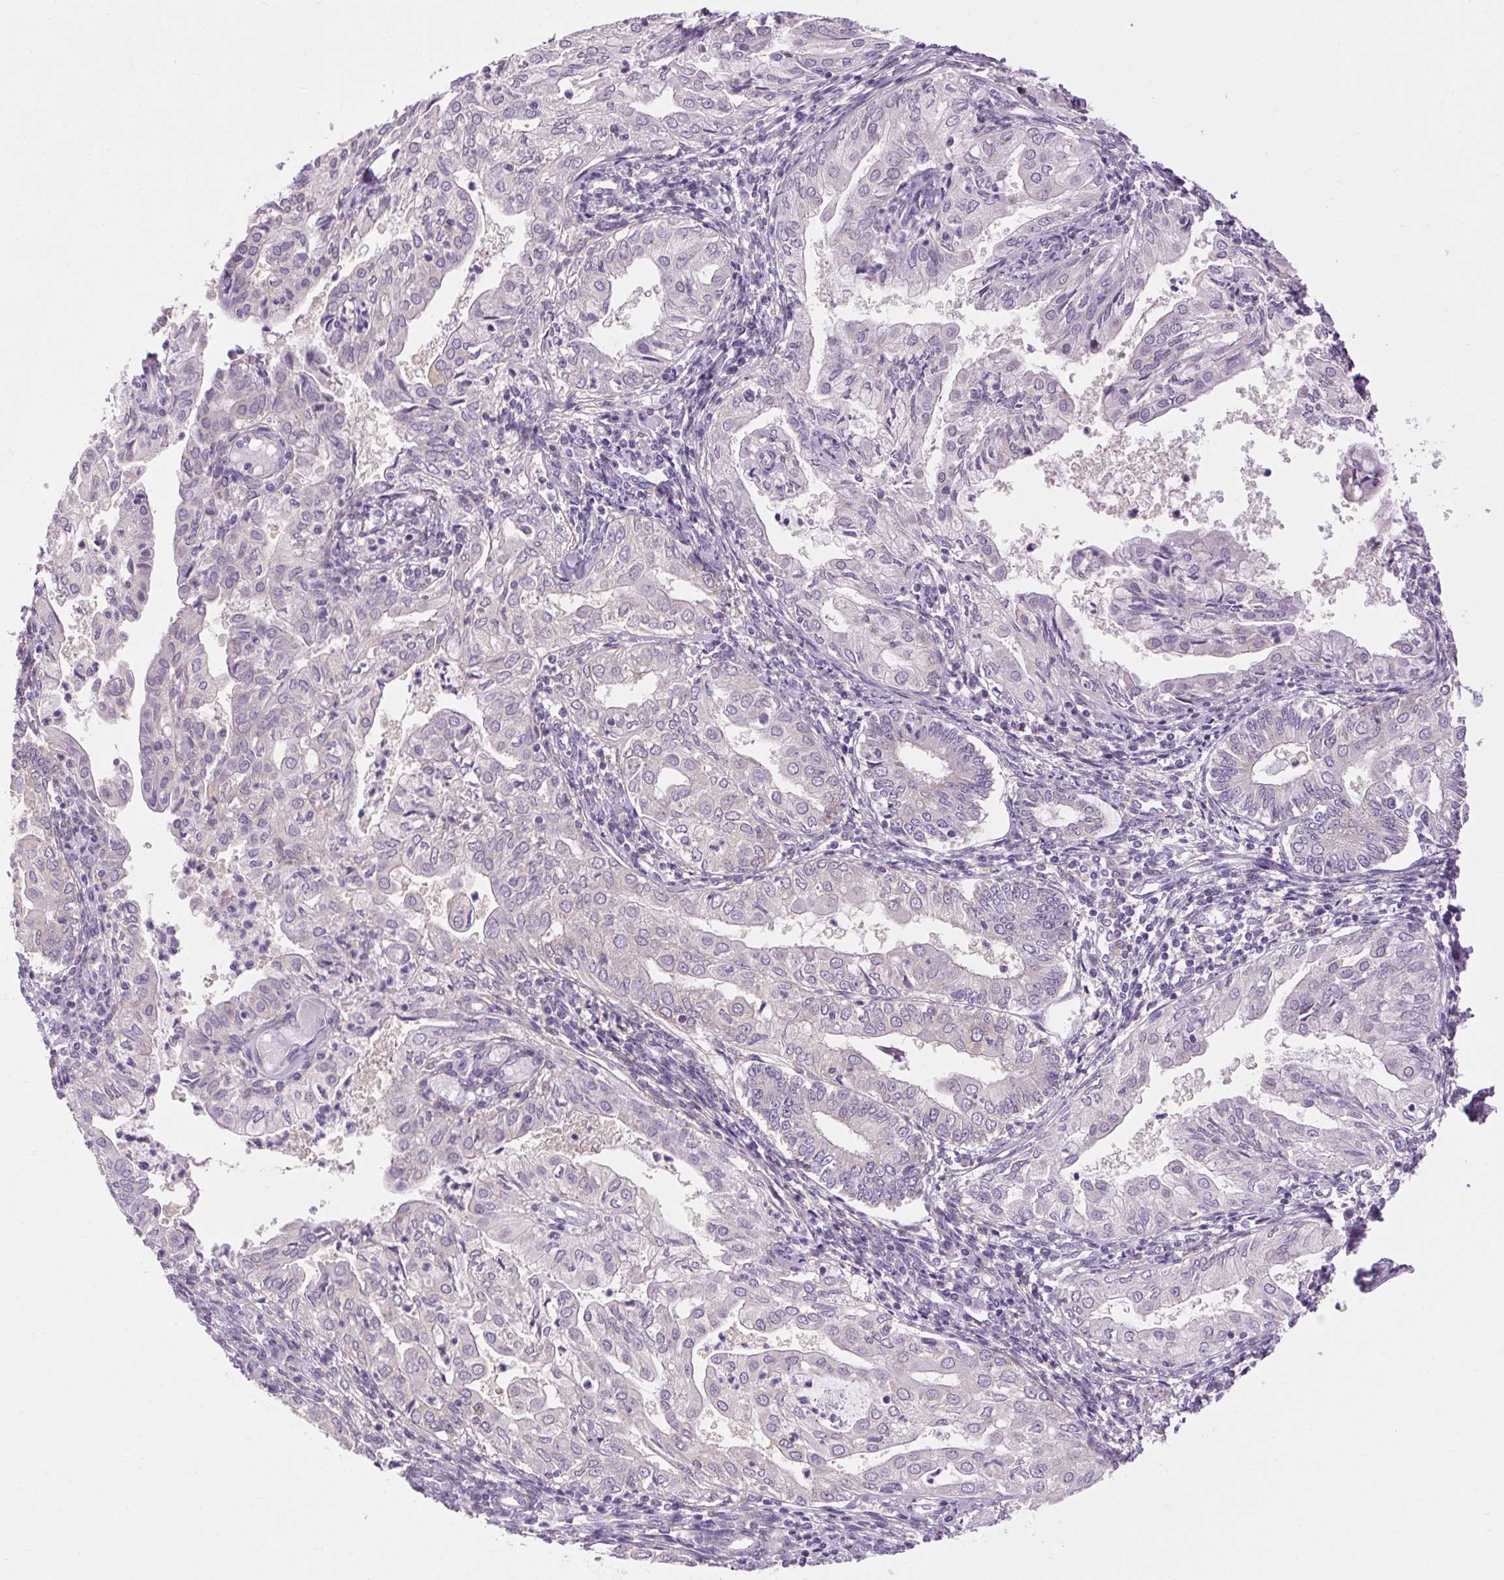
{"staining": {"intensity": "negative", "quantity": "none", "location": "none"}, "tissue": "endometrial cancer", "cell_type": "Tumor cells", "image_type": "cancer", "snomed": [{"axis": "morphology", "description": "Adenocarcinoma, NOS"}, {"axis": "topography", "description": "Endometrium"}], "caption": "Immunohistochemistry (IHC) of human endometrial cancer displays no expression in tumor cells. (Stains: DAB immunohistochemistry with hematoxylin counter stain, Microscopy: brightfield microscopy at high magnification).", "gene": "SOWAHC", "patient": {"sex": "female", "age": 68}}